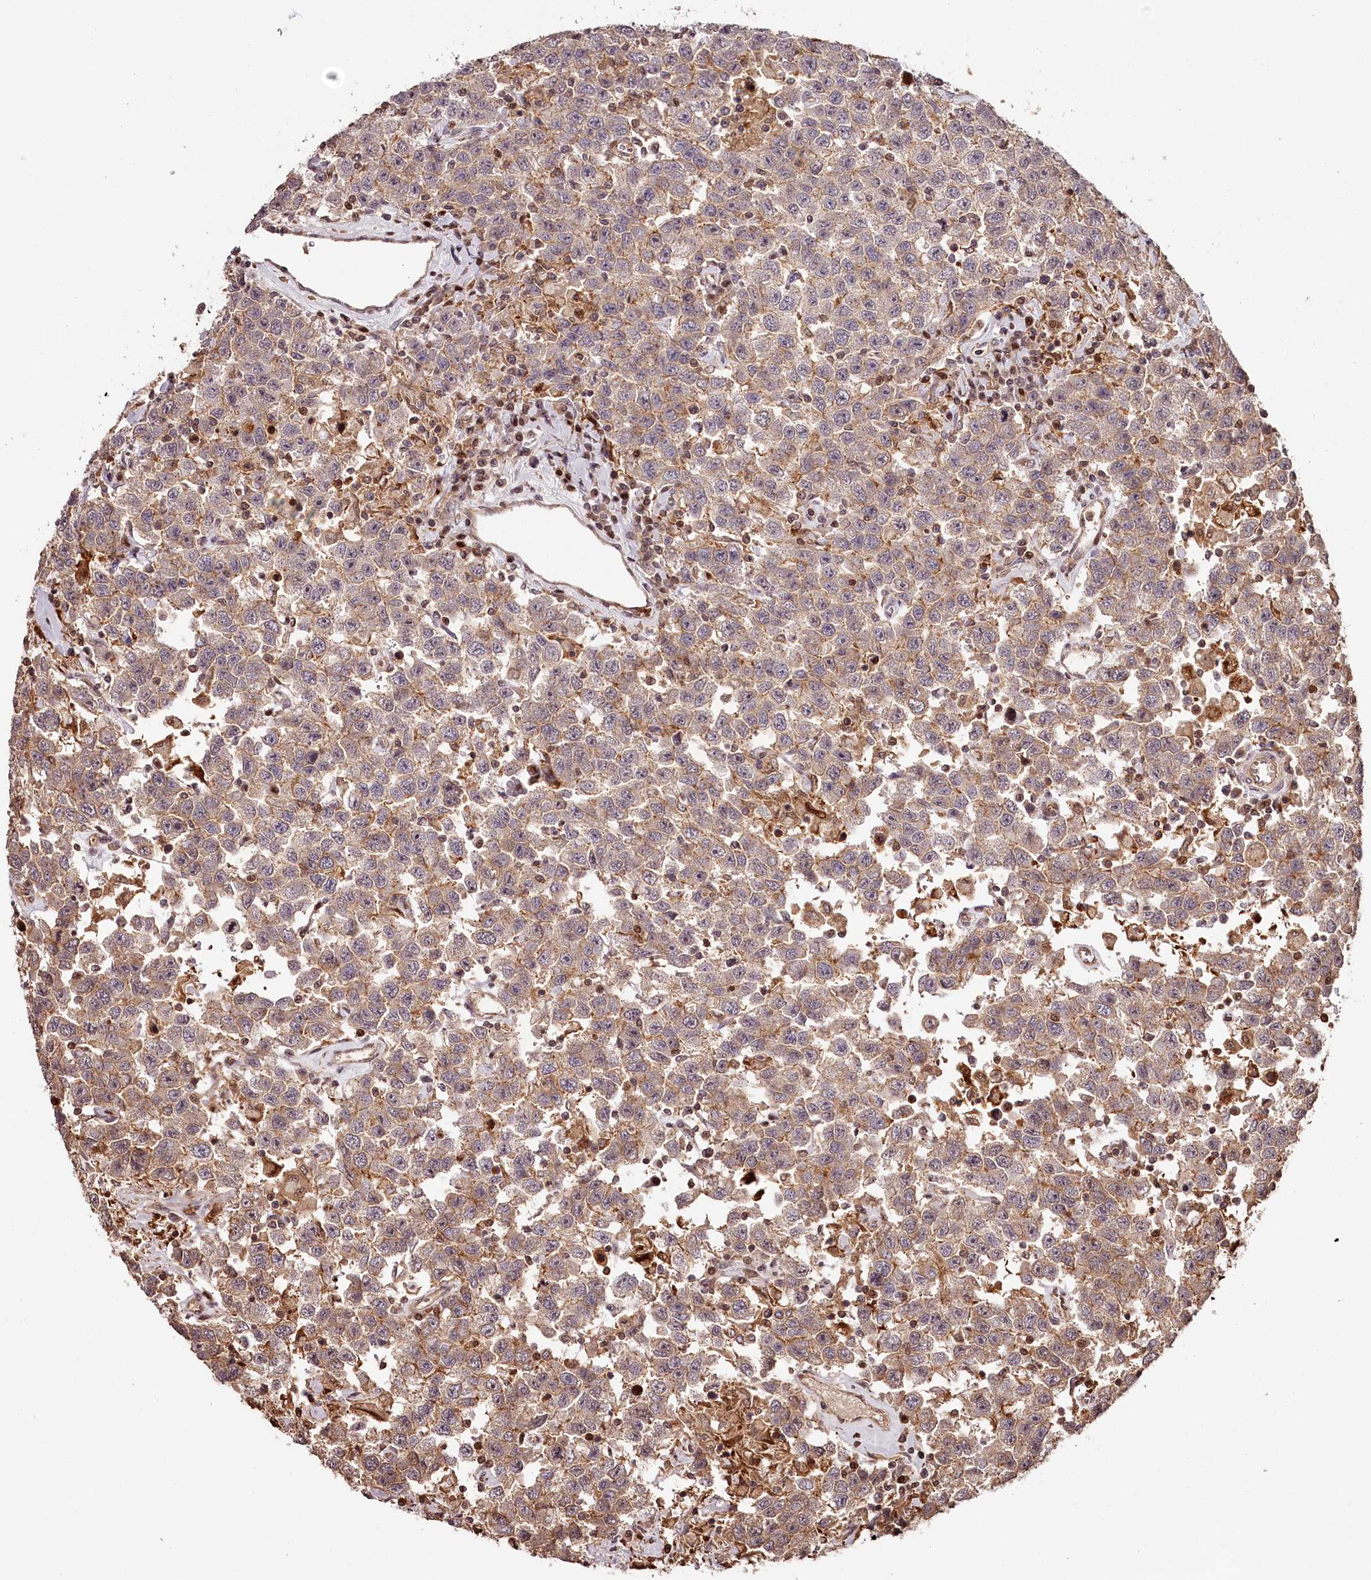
{"staining": {"intensity": "weak", "quantity": "25%-75%", "location": "cytoplasmic/membranous"}, "tissue": "testis cancer", "cell_type": "Tumor cells", "image_type": "cancer", "snomed": [{"axis": "morphology", "description": "Seminoma, NOS"}, {"axis": "topography", "description": "Testis"}], "caption": "This micrograph exhibits immunohistochemistry staining of human seminoma (testis), with low weak cytoplasmic/membranous positivity in approximately 25%-75% of tumor cells.", "gene": "KIF14", "patient": {"sex": "male", "age": 41}}